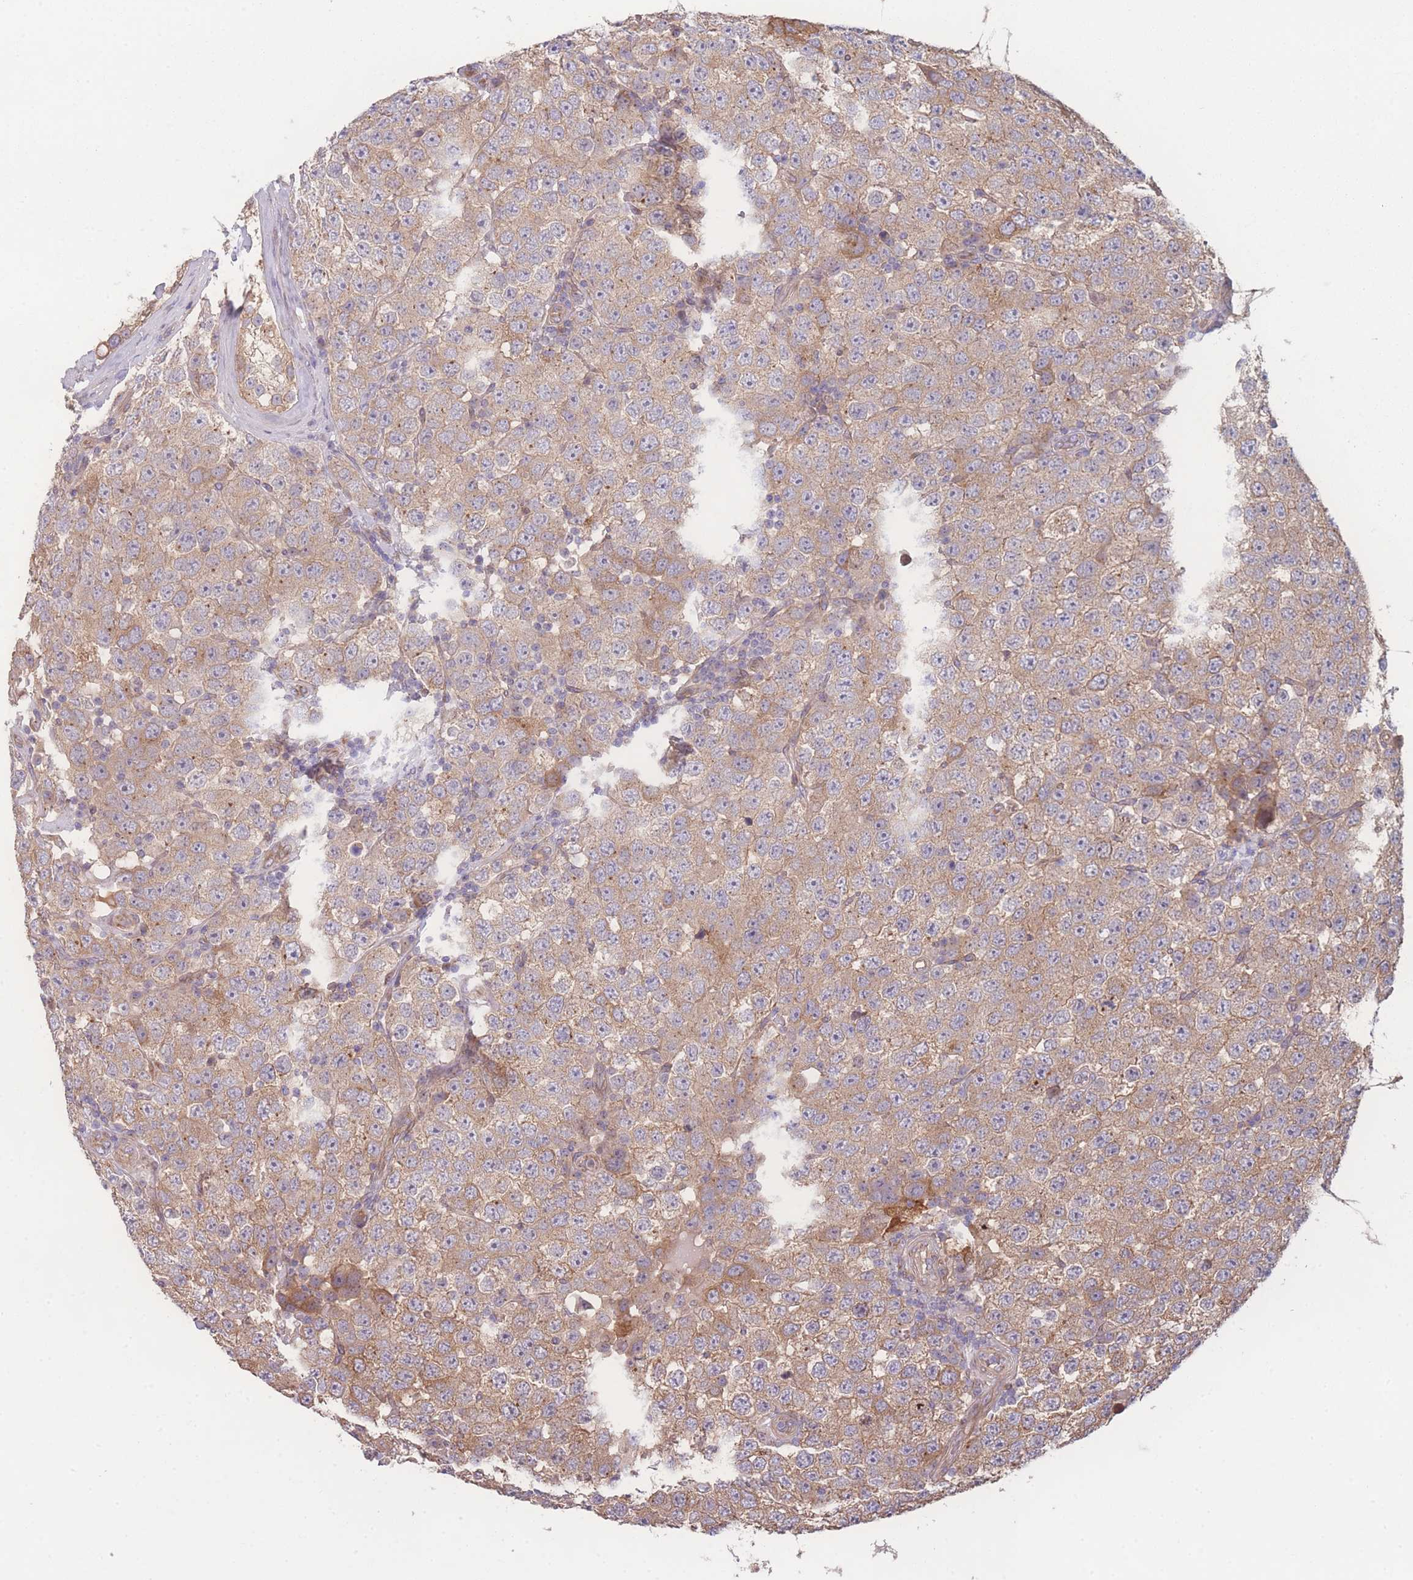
{"staining": {"intensity": "moderate", "quantity": "25%-75%", "location": "cytoplasmic/membranous"}, "tissue": "testis cancer", "cell_type": "Tumor cells", "image_type": "cancer", "snomed": [{"axis": "morphology", "description": "Seminoma, NOS"}, {"axis": "topography", "description": "Testis"}], "caption": "Testis cancer (seminoma) stained with immunohistochemistry (IHC) exhibits moderate cytoplasmic/membranous expression in about 25%-75% of tumor cells. (DAB = brown stain, brightfield microscopy at high magnification).", "gene": "STEAP3", "patient": {"sex": "male", "age": 28}}